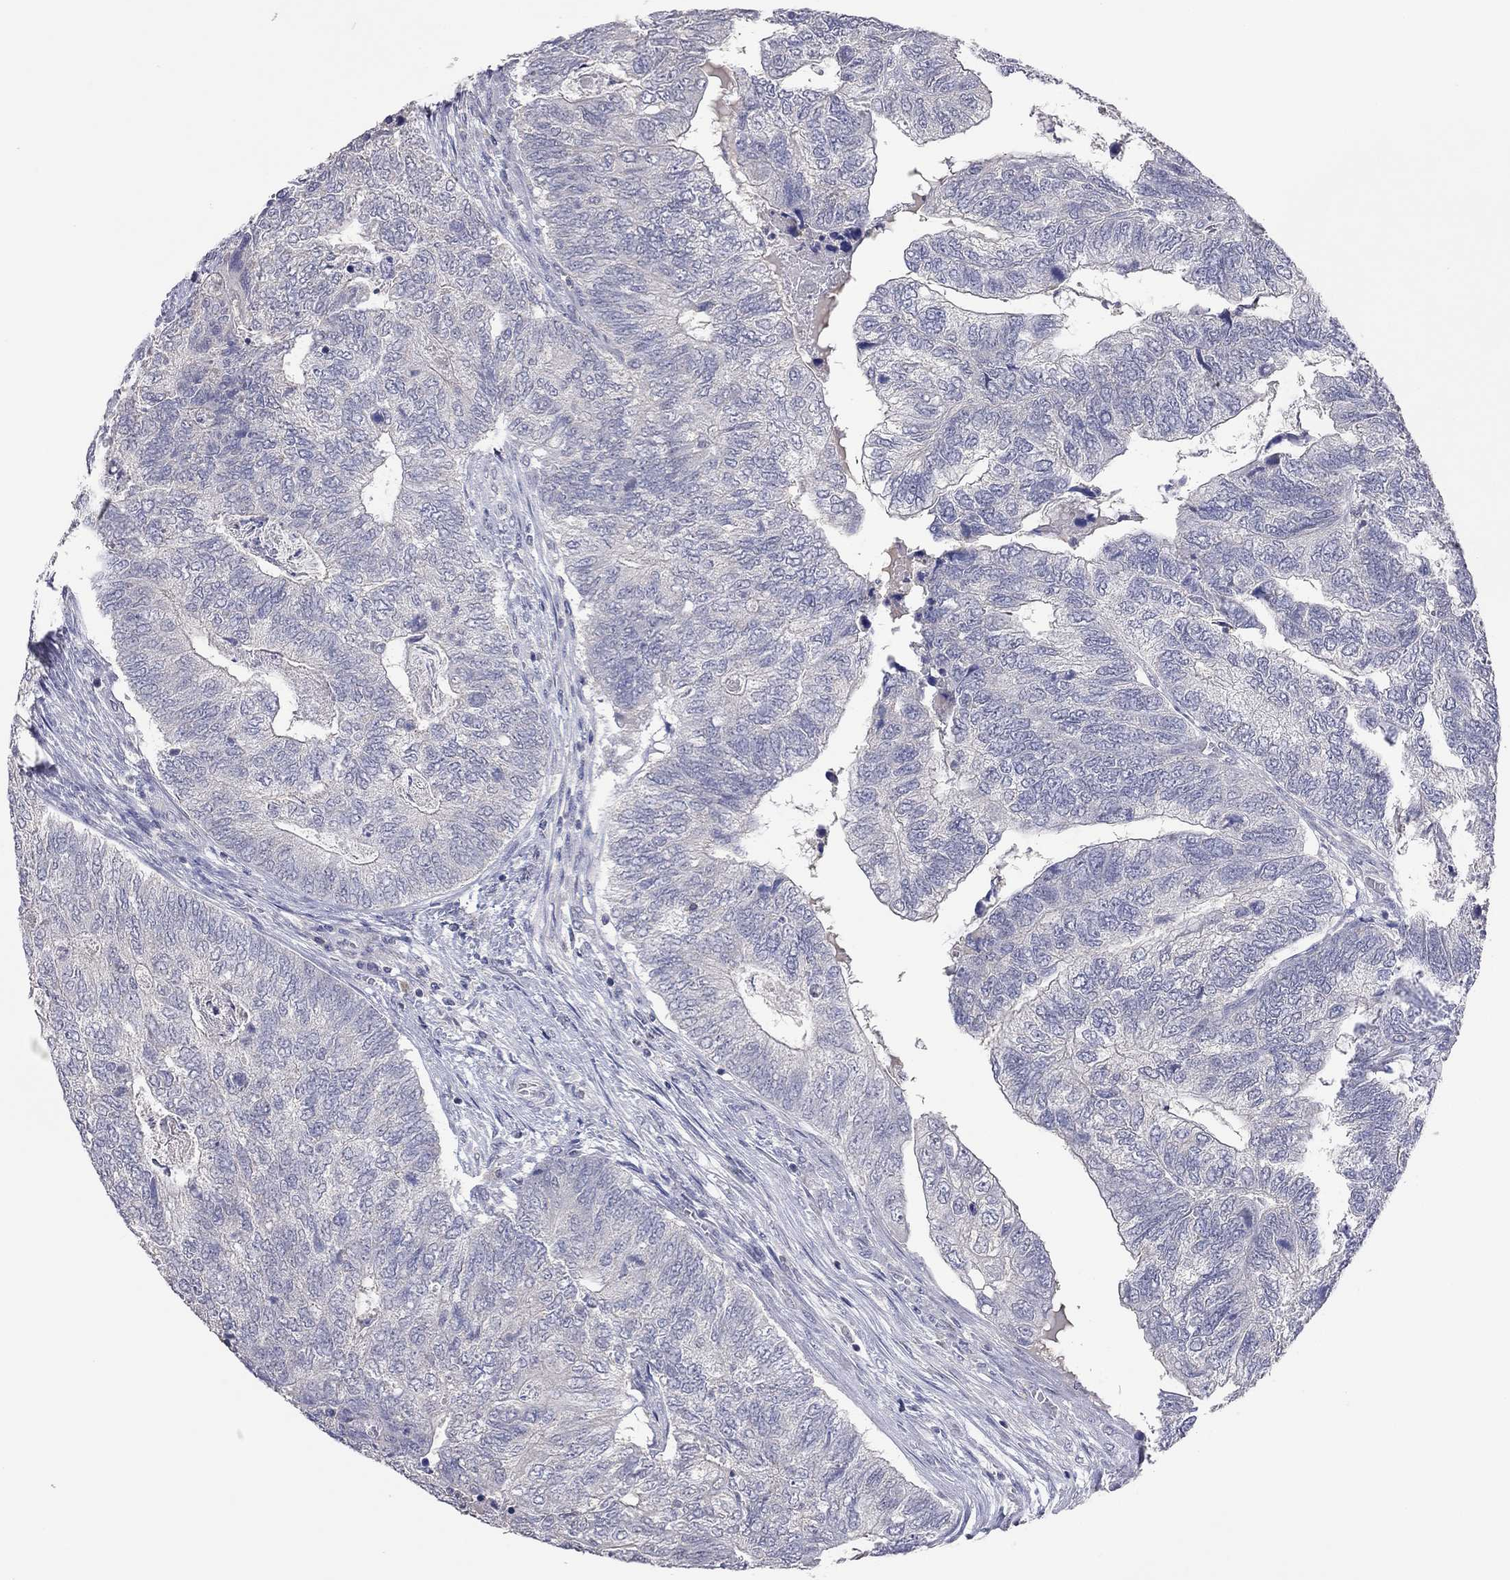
{"staining": {"intensity": "negative", "quantity": "none", "location": "none"}, "tissue": "colorectal cancer", "cell_type": "Tumor cells", "image_type": "cancer", "snomed": [{"axis": "morphology", "description": "Adenocarcinoma, NOS"}, {"axis": "topography", "description": "Colon"}], "caption": "Immunohistochemistry histopathology image of neoplastic tissue: colorectal cancer stained with DAB (3,3'-diaminobenzidine) demonstrates no significant protein expression in tumor cells. (DAB (3,3'-diaminobenzidine) immunohistochemistry (IHC), high magnification).", "gene": "MMP13", "patient": {"sex": "female", "age": 67}}